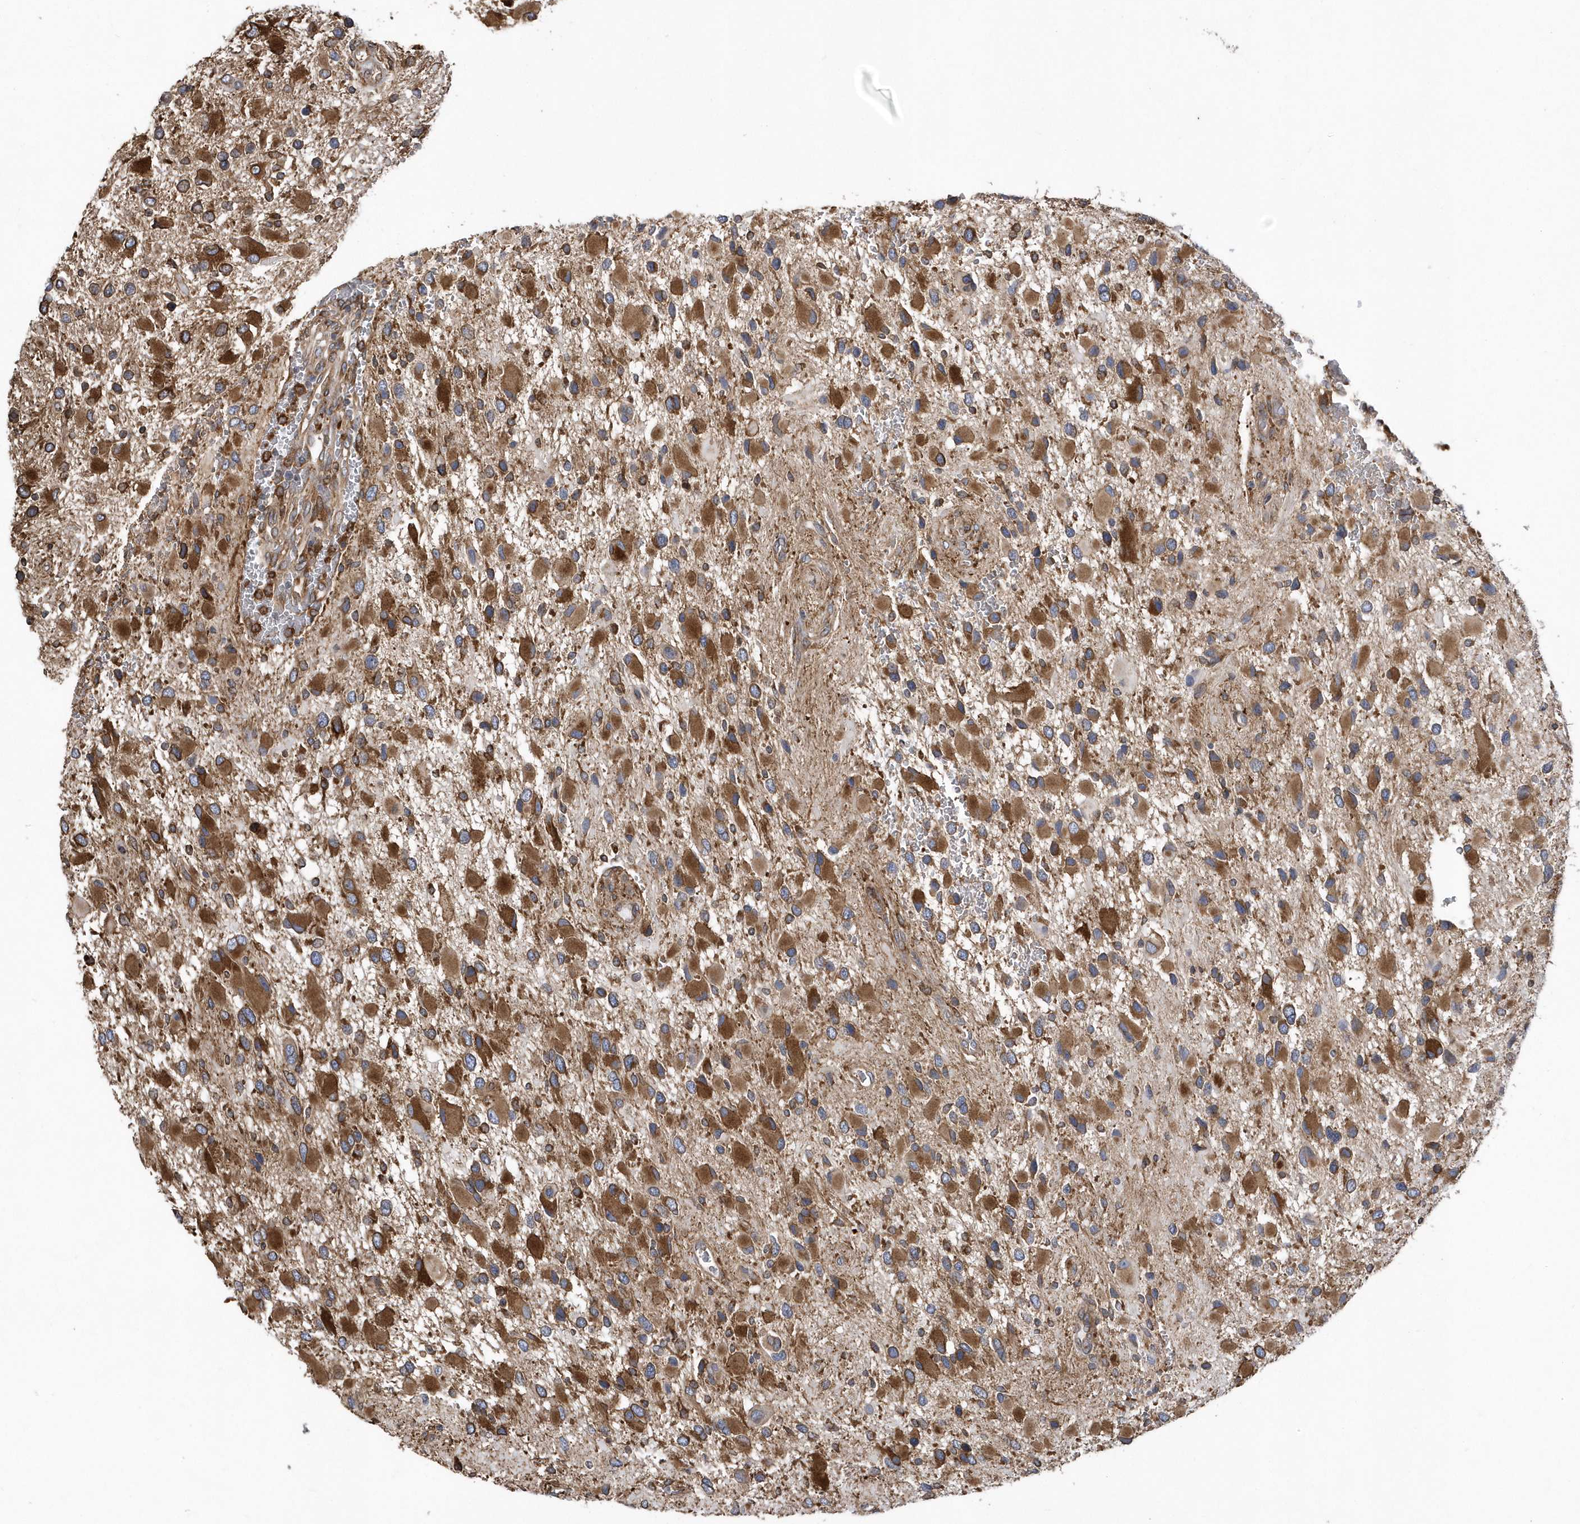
{"staining": {"intensity": "strong", "quantity": ">75%", "location": "cytoplasmic/membranous"}, "tissue": "glioma", "cell_type": "Tumor cells", "image_type": "cancer", "snomed": [{"axis": "morphology", "description": "Glioma, malignant, High grade"}, {"axis": "topography", "description": "Brain"}], "caption": "DAB immunohistochemical staining of glioma shows strong cytoplasmic/membranous protein staining in approximately >75% of tumor cells. The staining was performed using DAB, with brown indicating positive protein expression. Nuclei are stained blue with hematoxylin.", "gene": "VAMP7", "patient": {"sex": "male", "age": 53}}